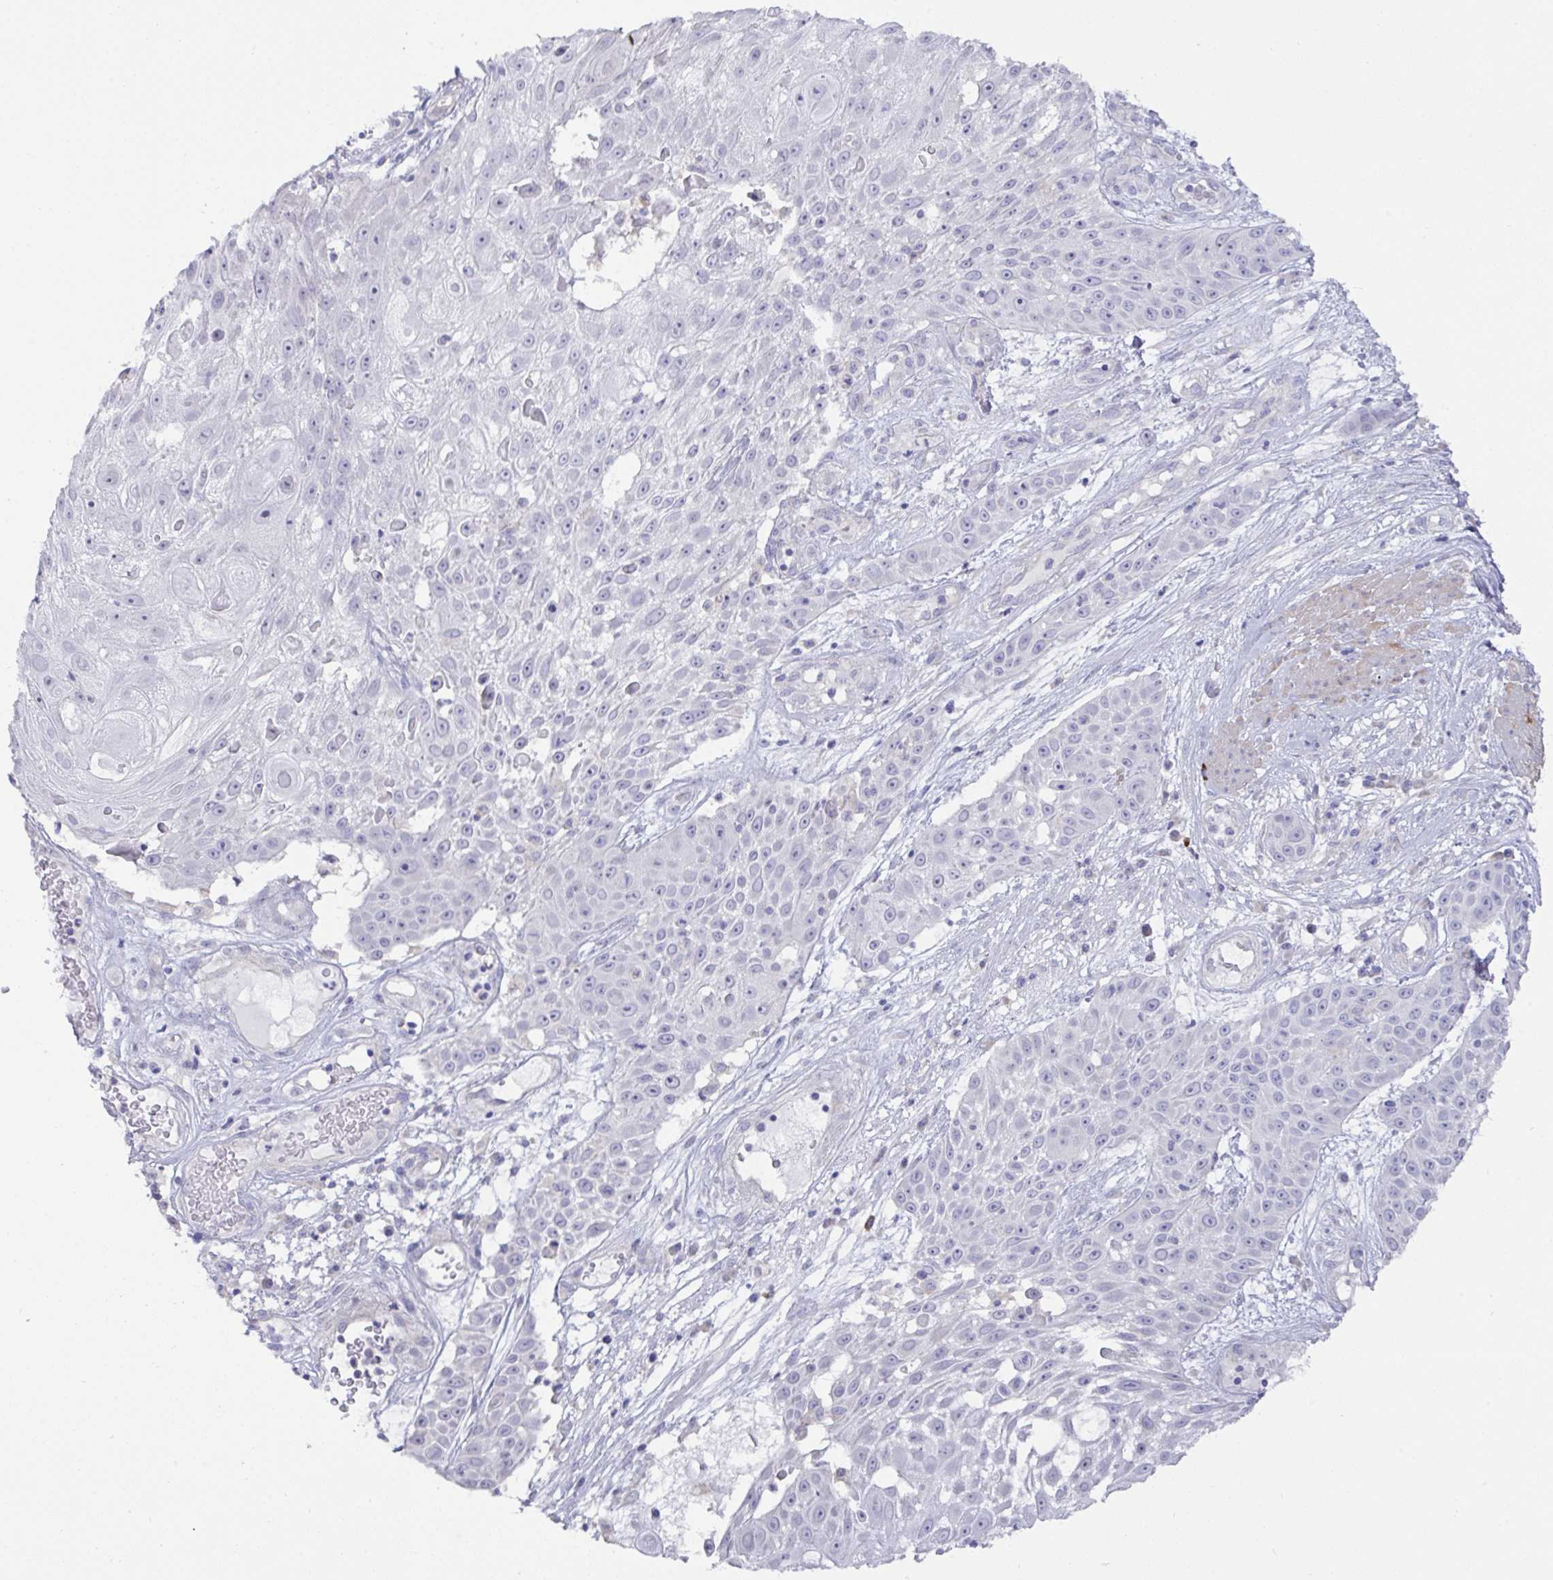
{"staining": {"intensity": "negative", "quantity": "none", "location": "none"}, "tissue": "skin cancer", "cell_type": "Tumor cells", "image_type": "cancer", "snomed": [{"axis": "morphology", "description": "Squamous cell carcinoma, NOS"}, {"axis": "topography", "description": "Skin"}], "caption": "DAB immunohistochemical staining of skin squamous cell carcinoma displays no significant staining in tumor cells. The staining was performed using DAB to visualize the protein expression in brown, while the nuclei were stained in blue with hematoxylin (Magnification: 20x).", "gene": "MED11", "patient": {"sex": "female", "age": 86}}